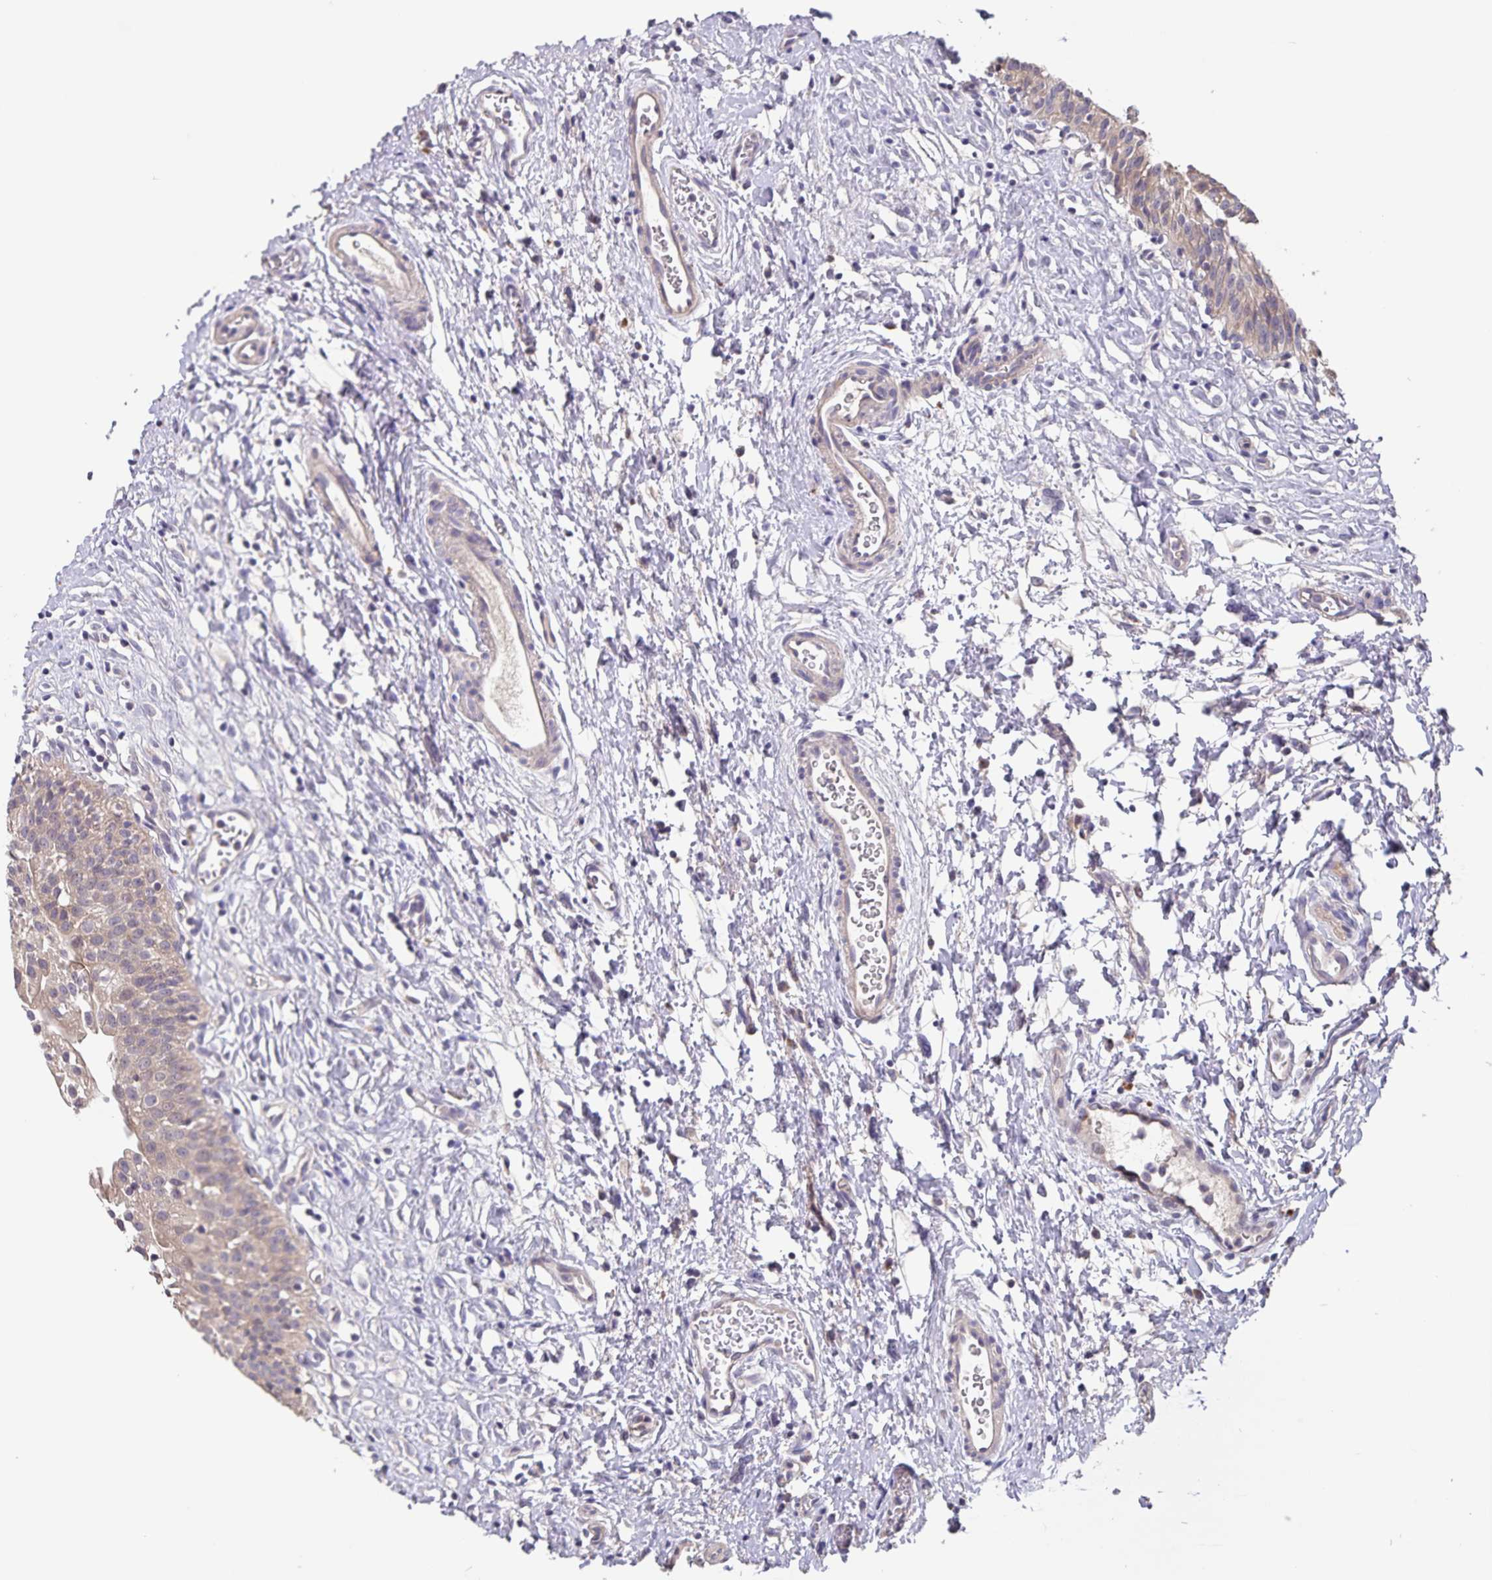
{"staining": {"intensity": "weak", "quantity": ">75%", "location": "cytoplasmic/membranous"}, "tissue": "urinary bladder", "cell_type": "Urothelial cells", "image_type": "normal", "snomed": [{"axis": "morphology", "description": "Normal tissue, NOS"}, {"axis": "topography", "description": "Urinary bladder"}], "caption": "Urinary bladder stained with DAB immunohistochemistry (IHC) displays low levels of weak cytoplasmic/membranous staining in approximately >75% of urothelial cells.", "gene": "FBXL16", "patient": {"sex": "male", "age": 51}}